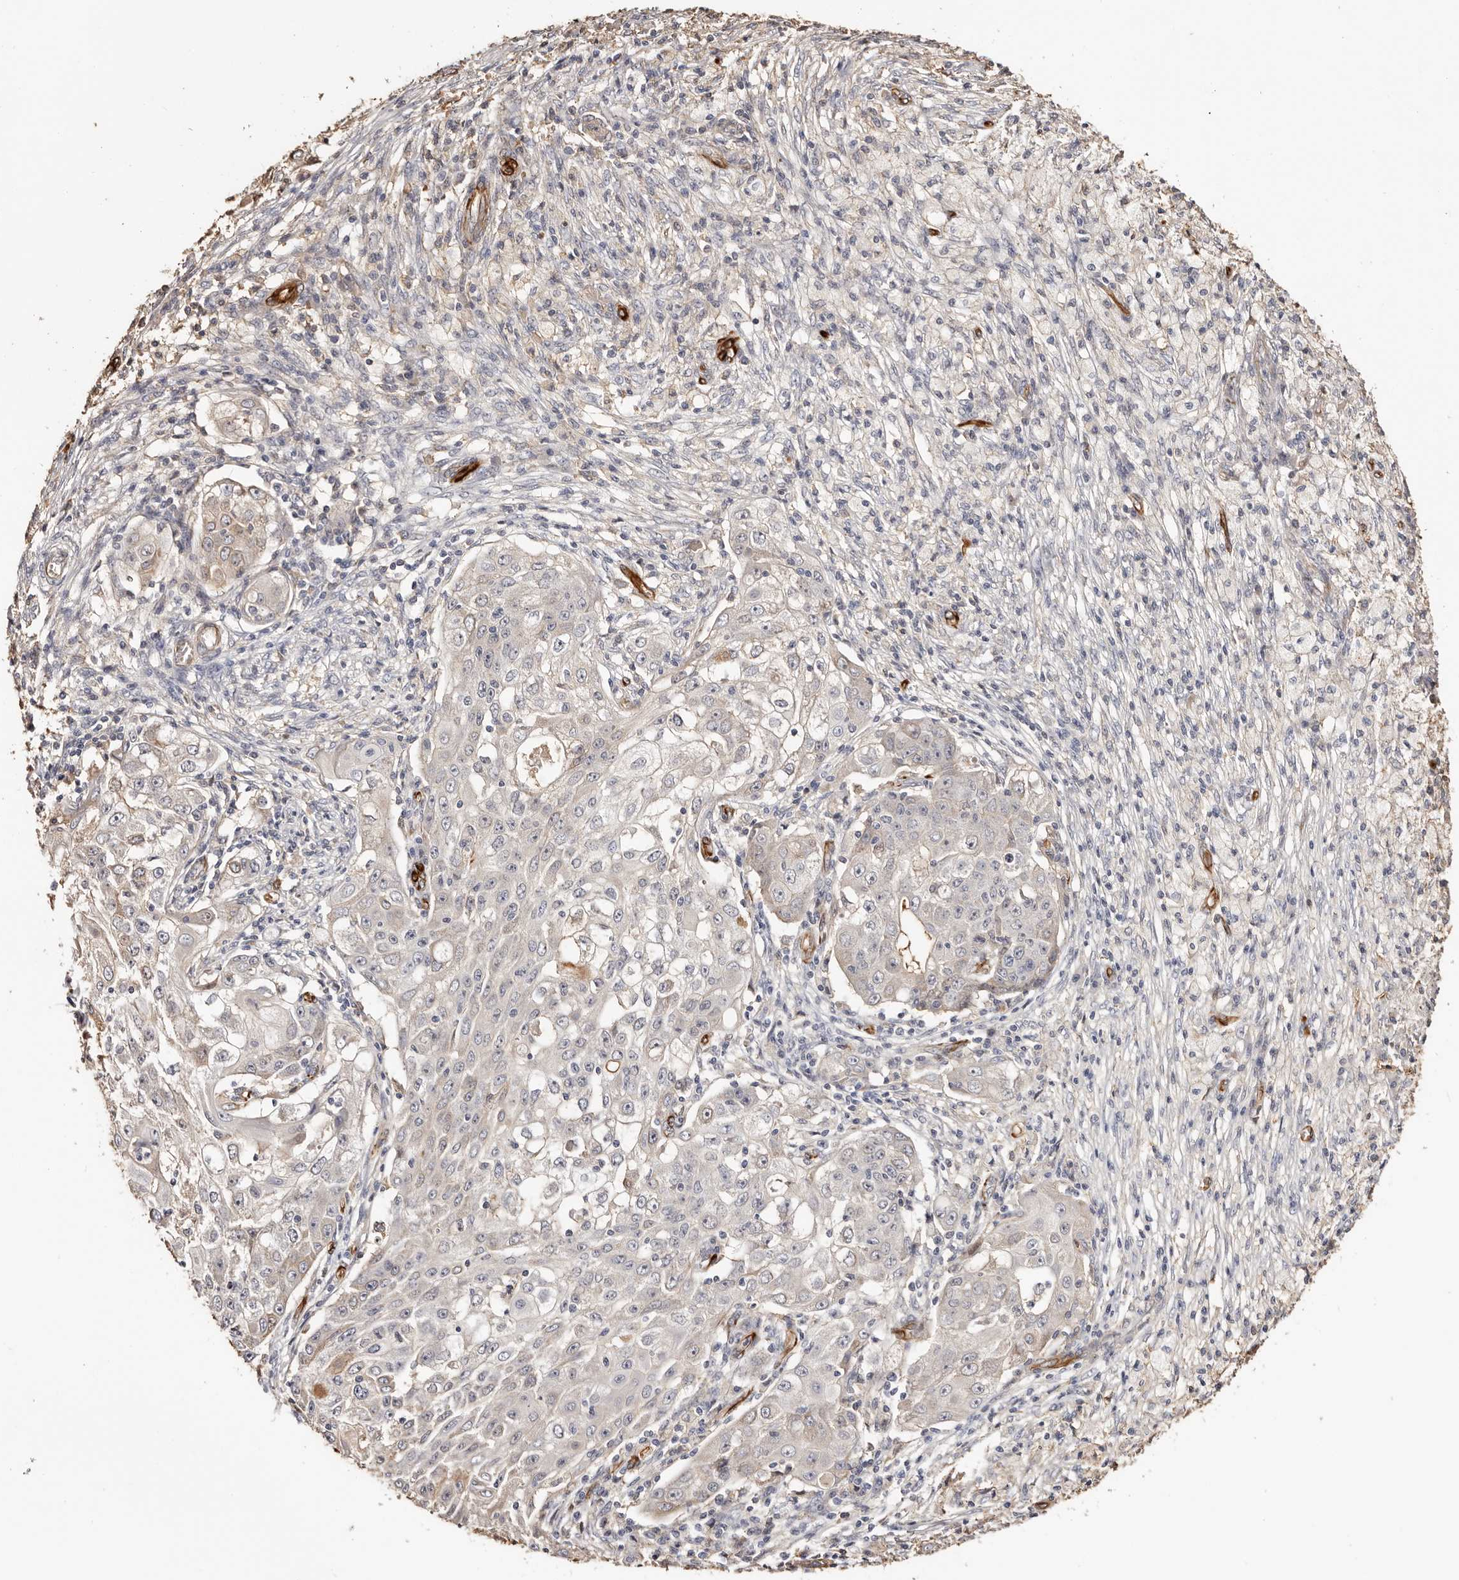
{"staining": {"intensity": "negative", "quantity": "none", "location": "none"}, "tissue": "ovarian cancer", "cell_type": "Tumor cells", "image_type": "cancer", "snomed": [{"axis": "morphology", "description": "Carcinoma, endometroid"}, {"axis": "topography", "description": "Ovary"}], "caption": "An image of human ovarian endometroid carcinoma is negative for staining in tumor cells.", "gene": "ZNF557", "patient": {"sex": "female", "age": 42}}